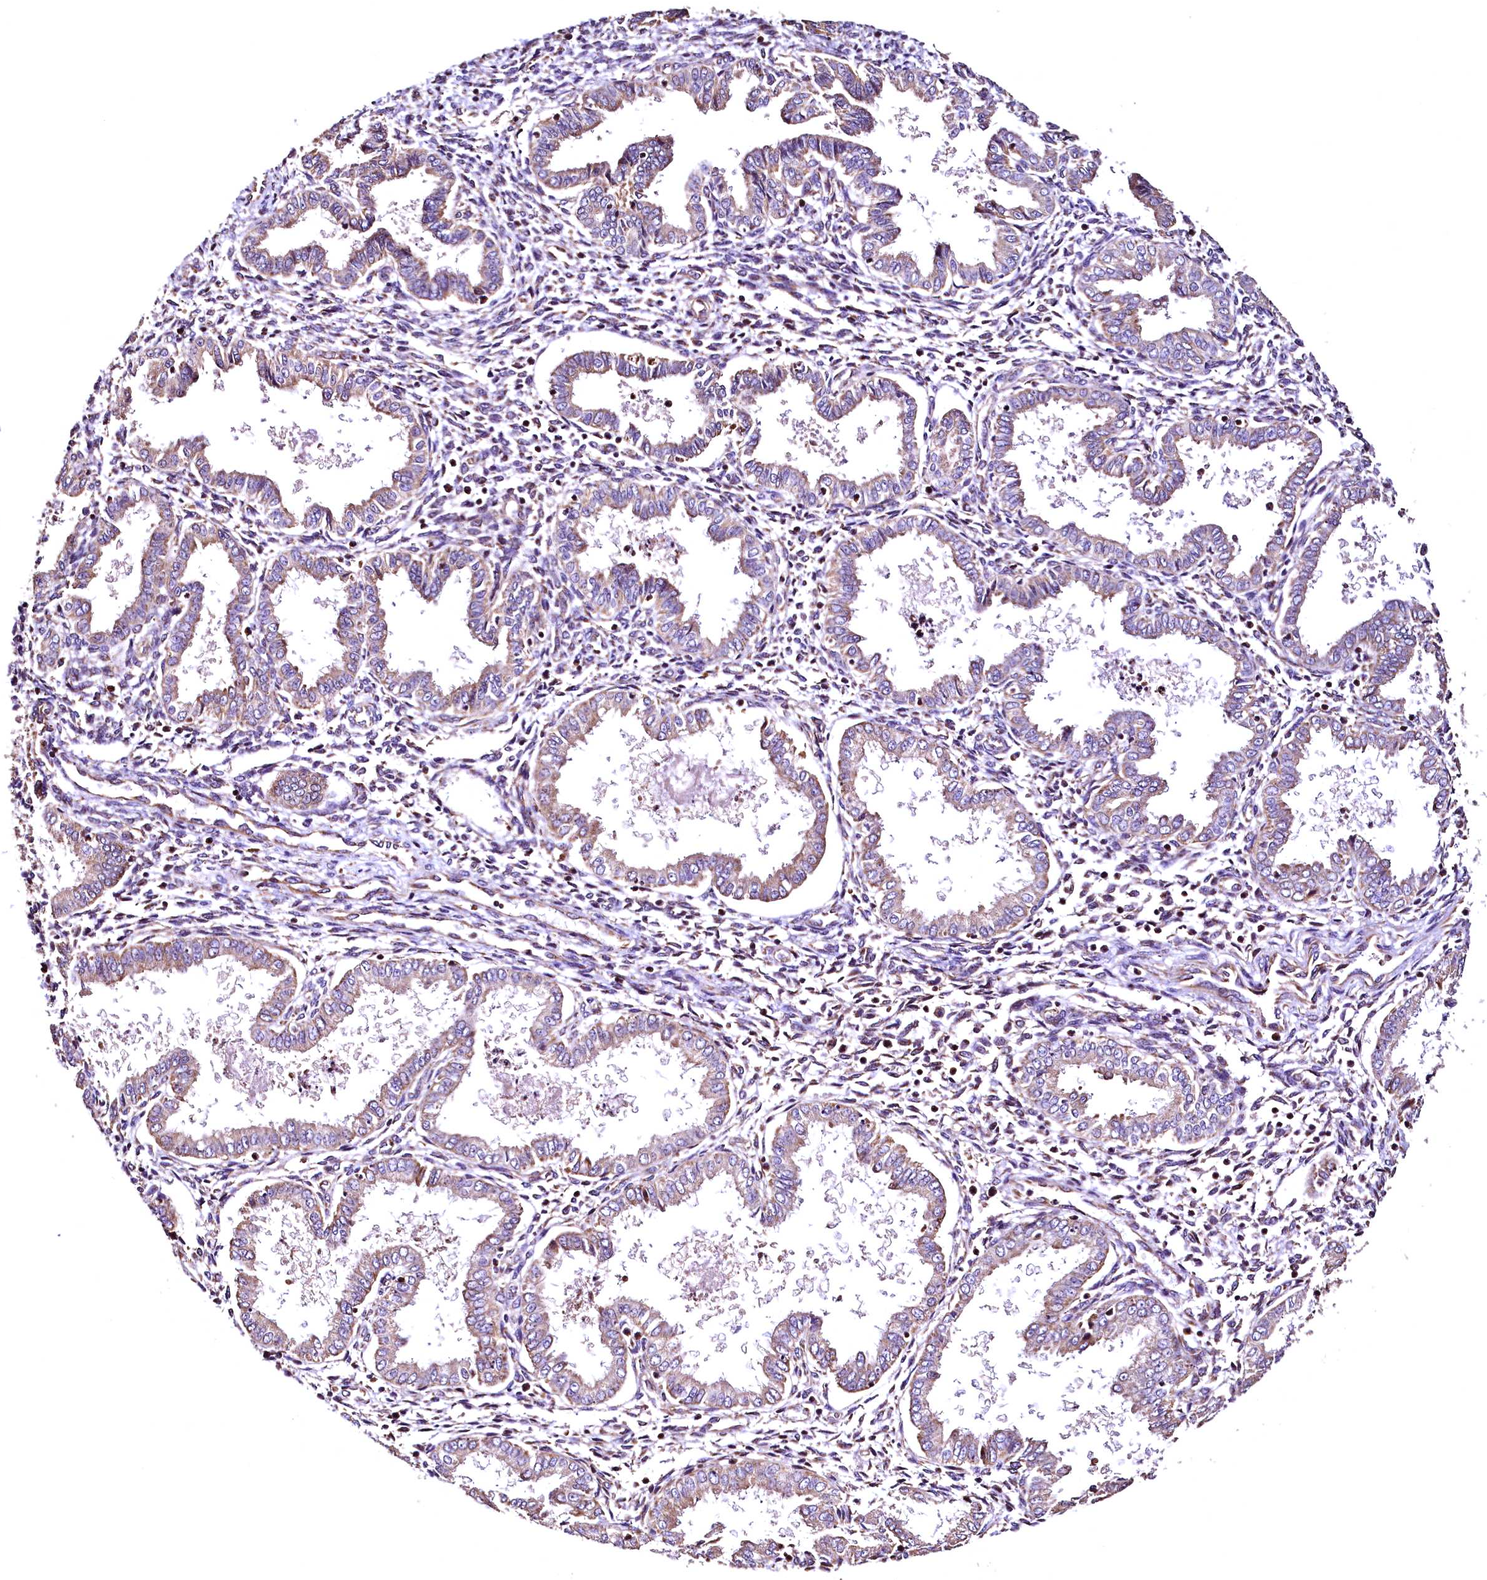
{"staining": {"intensity": "moderate", "quantity": "25%-75%", "location": "cytoplasmic/membranous"}, "tissue": "endometrium", "cell_type": "Cells in endometrial stroma", "image_type": "normal", "snomed": [{"axis": "morphology", "description": "Normal tissue, NOS"}, {"axis": "topography", "description": "Endometrium"}], "caption": "Immunohistochemistry staining of unremarkable endometrium, which shows medium levels of moderate cytoplasmic/membranous staining in approximately 25%-75% of cells in endometrial stroma indicating moderate cytoplasmic/membranous protein positivity. The staining was performed using DAB (brown) for protein detection and nuclei were counterstained in hematoxylin (blue).", "gene": "LRSAM1", "patient": {"sex": "female", "age": 33}}